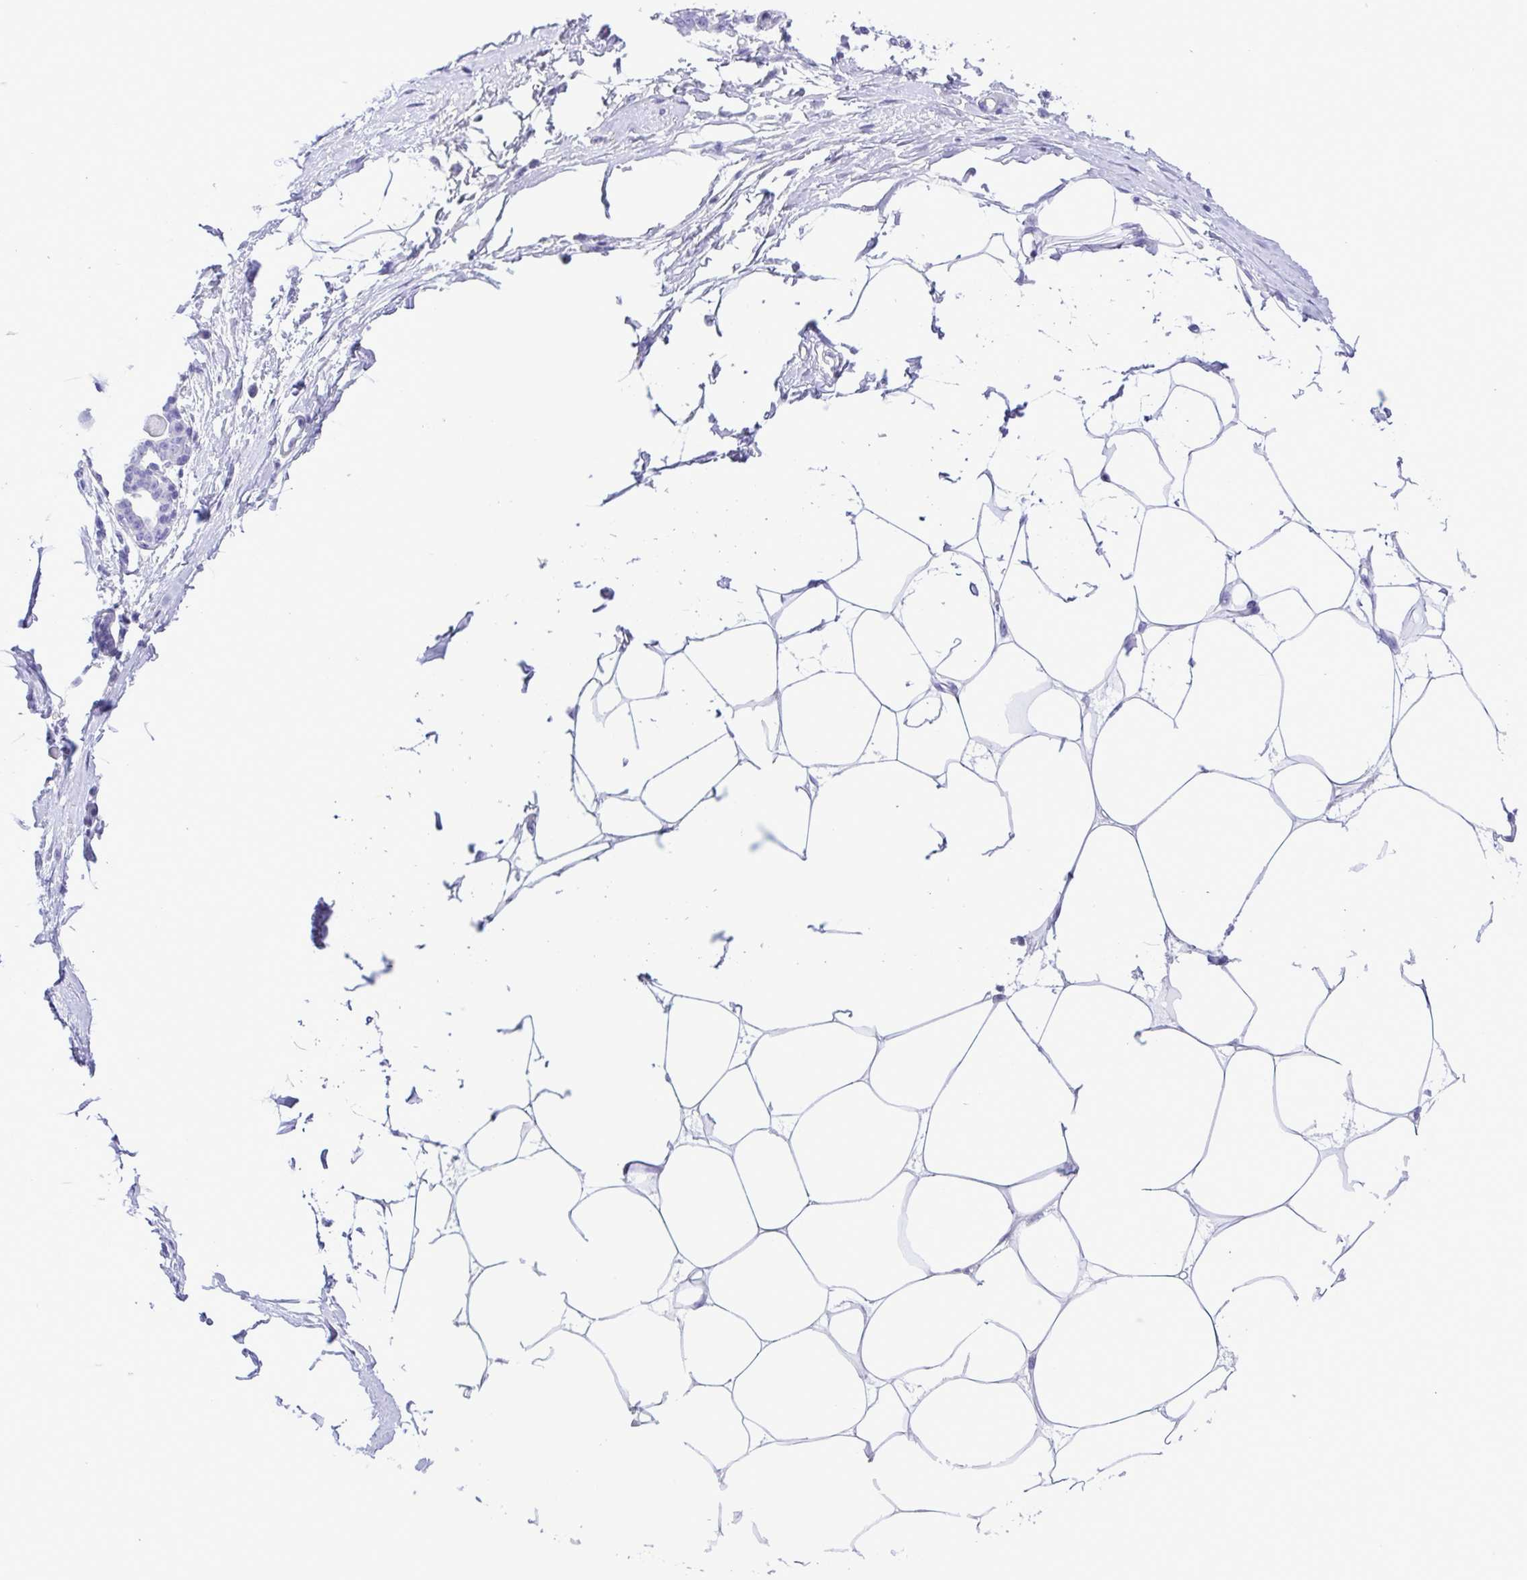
{"staining": {"intensity": "negative", "quantity": "none", "location": "none"}, "tissue": "breast", "cell_type": "Adipocytes", "image_type": "normal", "snomed": [{"axis": "morphology", "description": "Normal tissue, NOS"}, {"axis": "topography", "description": "Breast"}], "caption": "Immunohistochemistry photomicrograph of benign breast: breast stained with DAB (3,3'-diaminobenzidine) exhibits no significant protein positivity in adipocytes.", "gene": "CASP14", "patient": {"sex": "female", "age": 45}}